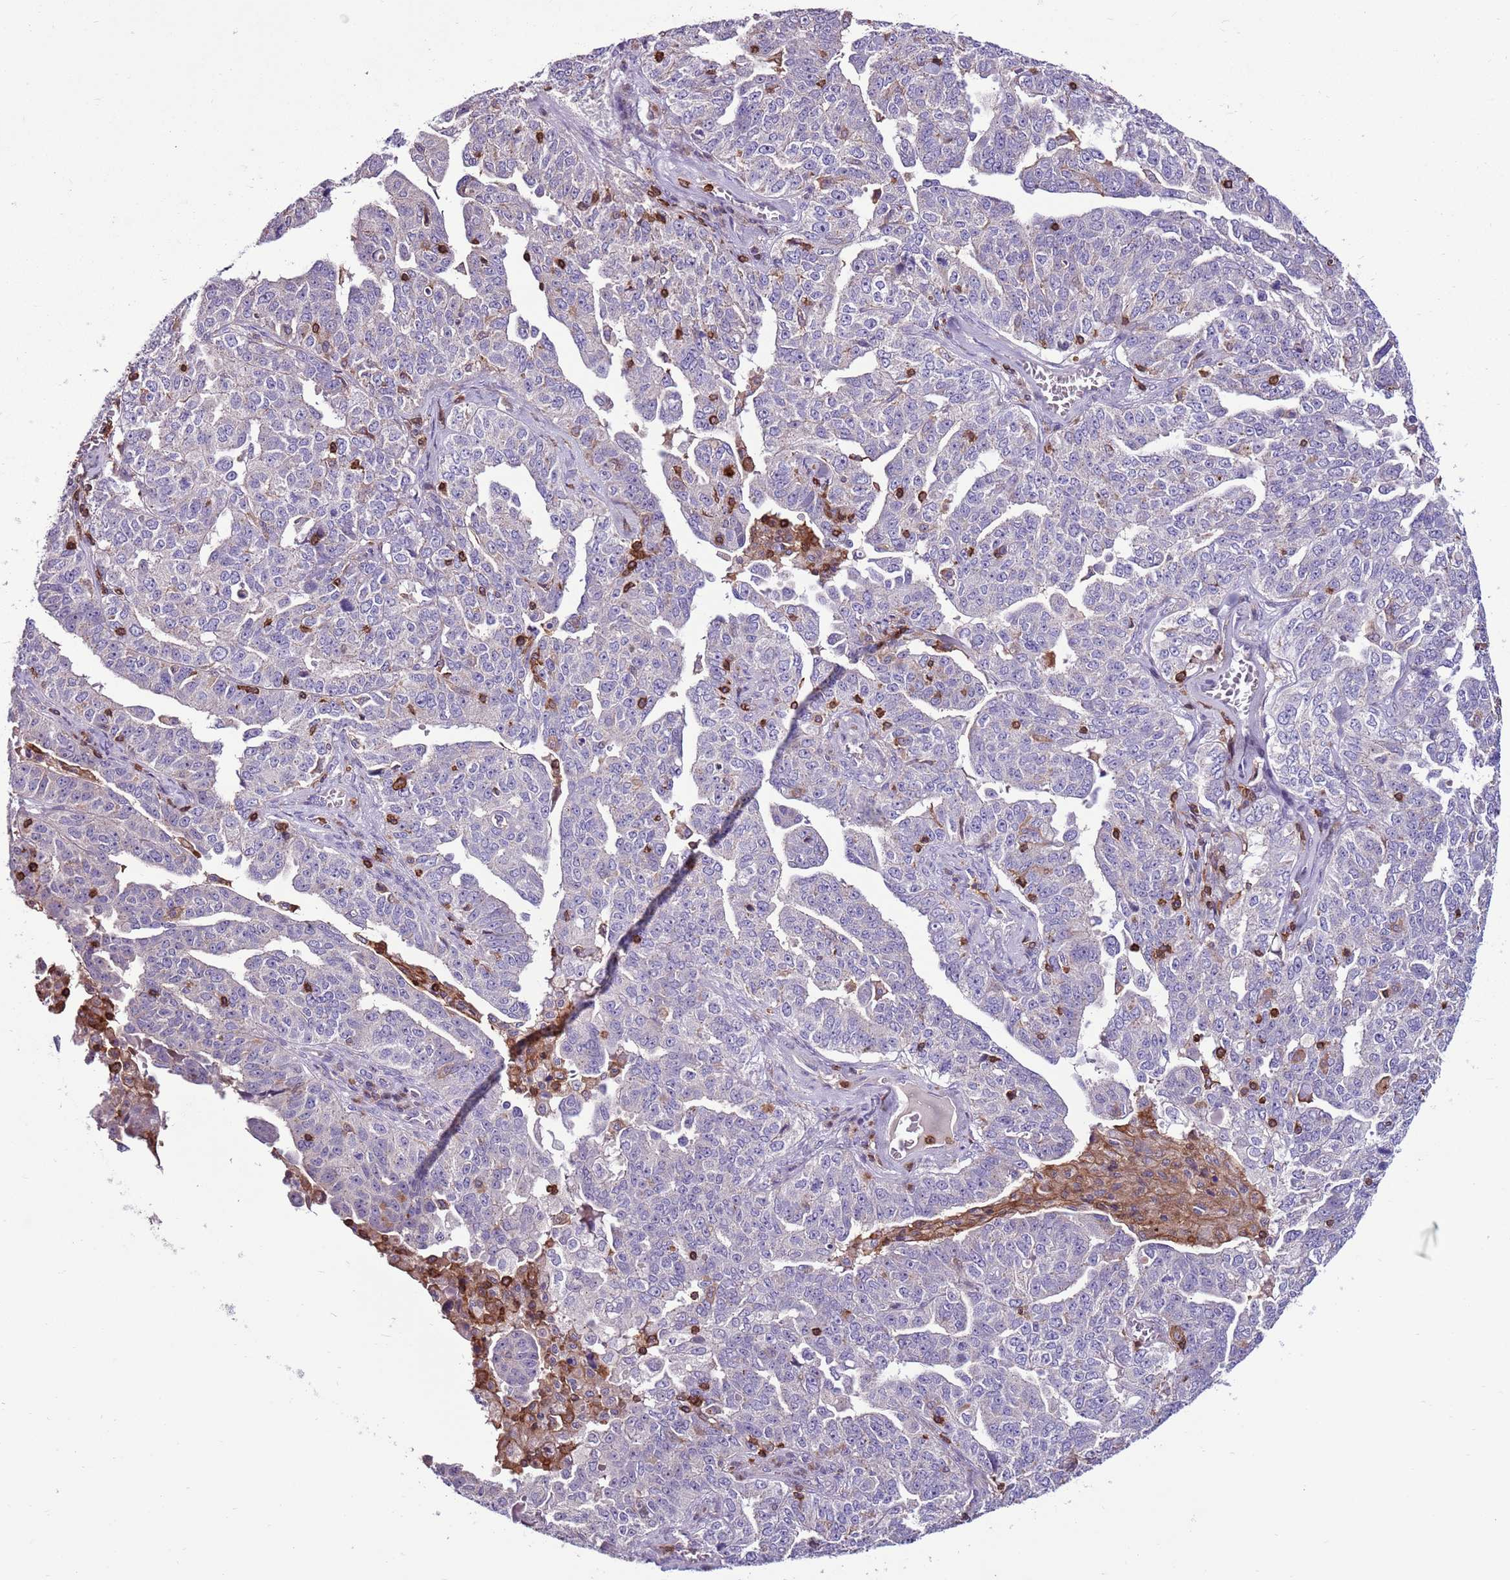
{"staining": {"intensity": "negative", "quantity": "none", "location": "none"}, "tissue": "ovarian cancer", "cell_type": "Tumor cells", "image_type": "cancer", "snomed": [{"axis": "morphology", "description": "Carcinoma, endometroid"}, {"axis": "topography", "description": "Ovary"}], "caption": "Immunohistochemical staining of human ovarian cancer exhibits no significant positivity in tumor cells.", "gene": "ZSWIM1", "patient": {"sex": "female", "age": 62}}